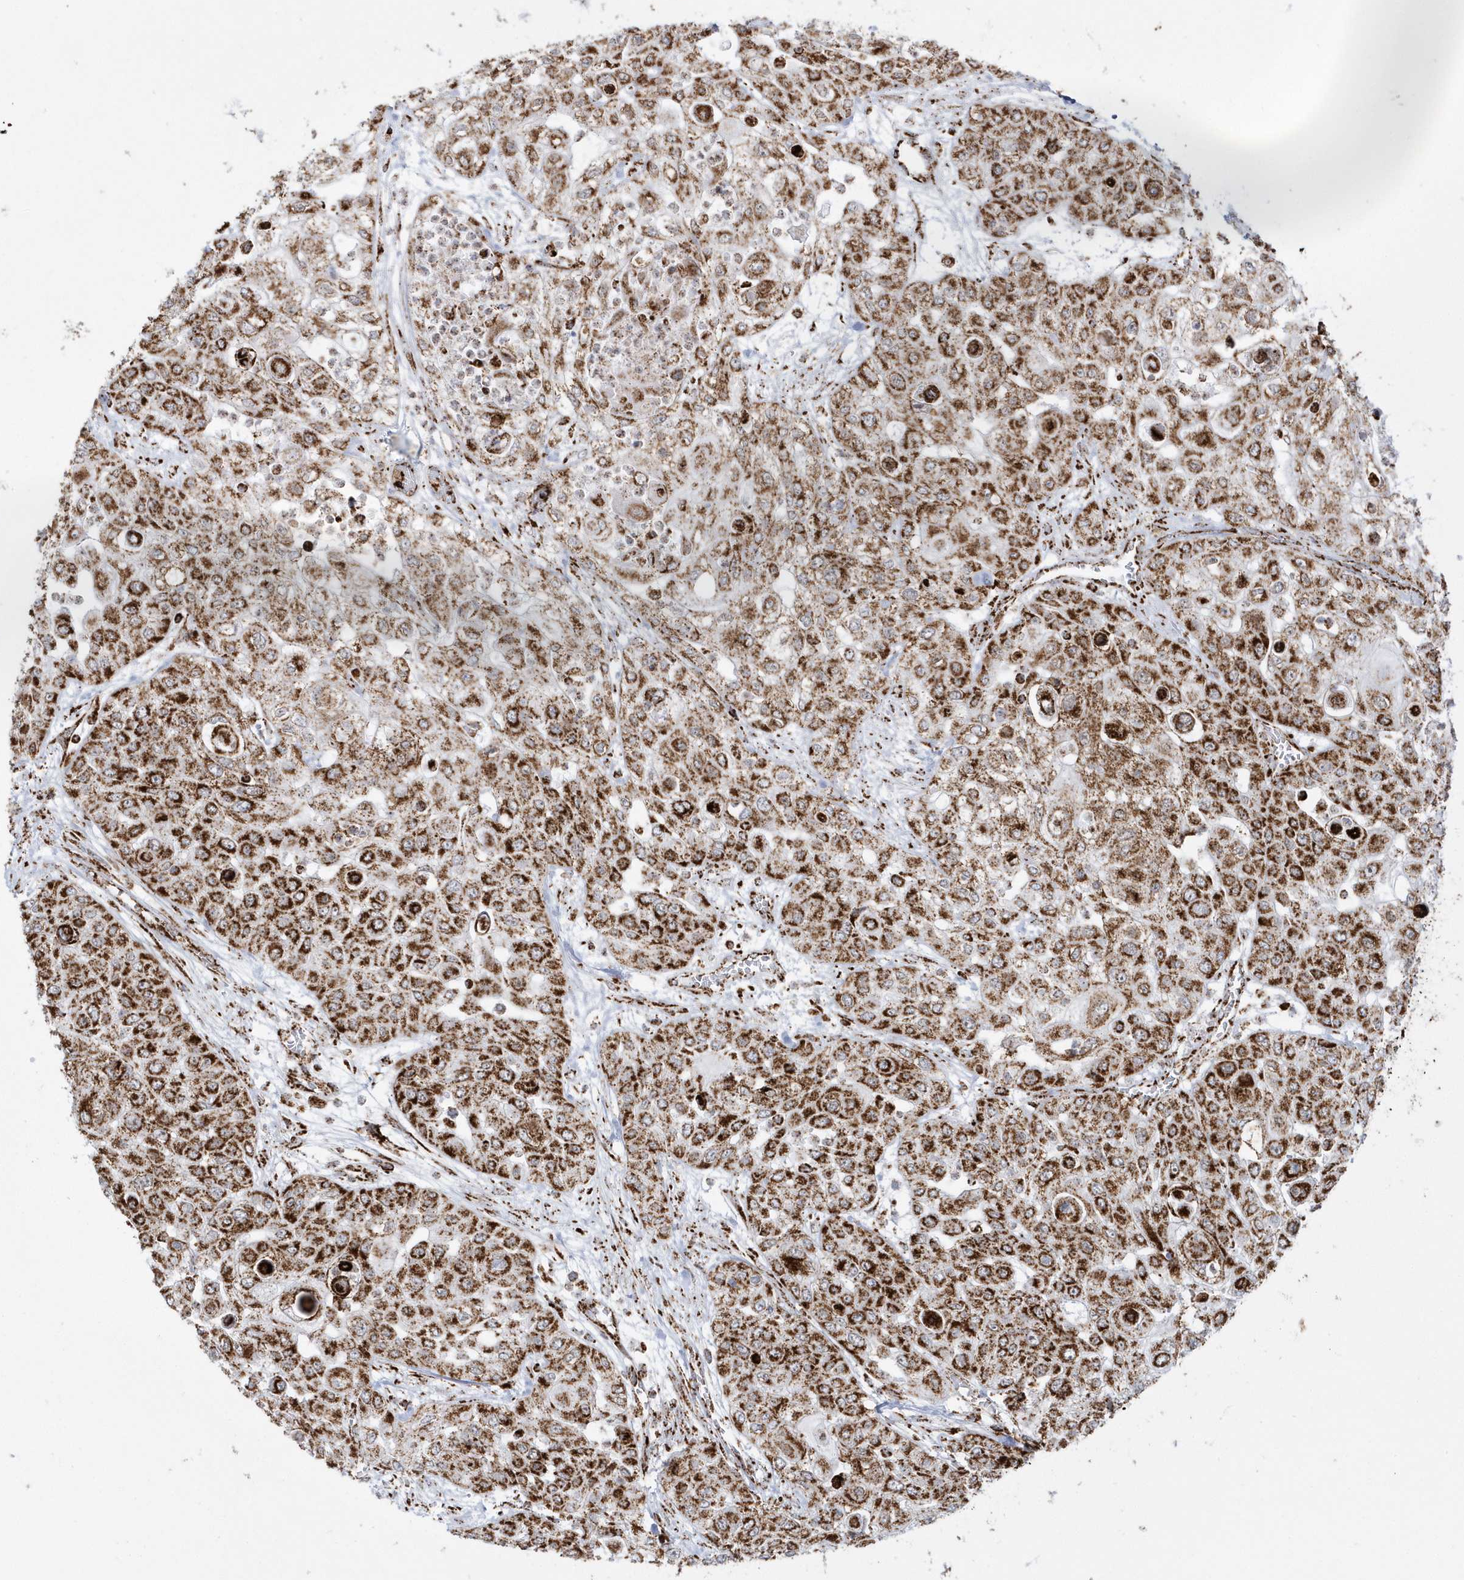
{"staining": {"intensity": "strong", "quantity": ">75%", "location": "cytoplasmic/membranous"}, "tissue": "urothelial cancer", "cell_type": "Tumor cells", "image_type": "cancer", "snomed": [{"axis": "morphology", "description": "Urothelial carcinoma, High grade"}, {"axis": "topography", "description": "Urinary bladder"}], "caption": "DAB (3,3'-diaminobenzidine) immunohistochemical staining of urothelial cancer demonstrates strong cytoplasmic/membranous protein positivity in approximately >75% of tumor cells.", "gene": "CRY2", "patient": {"sex": "female", "age": 79}}